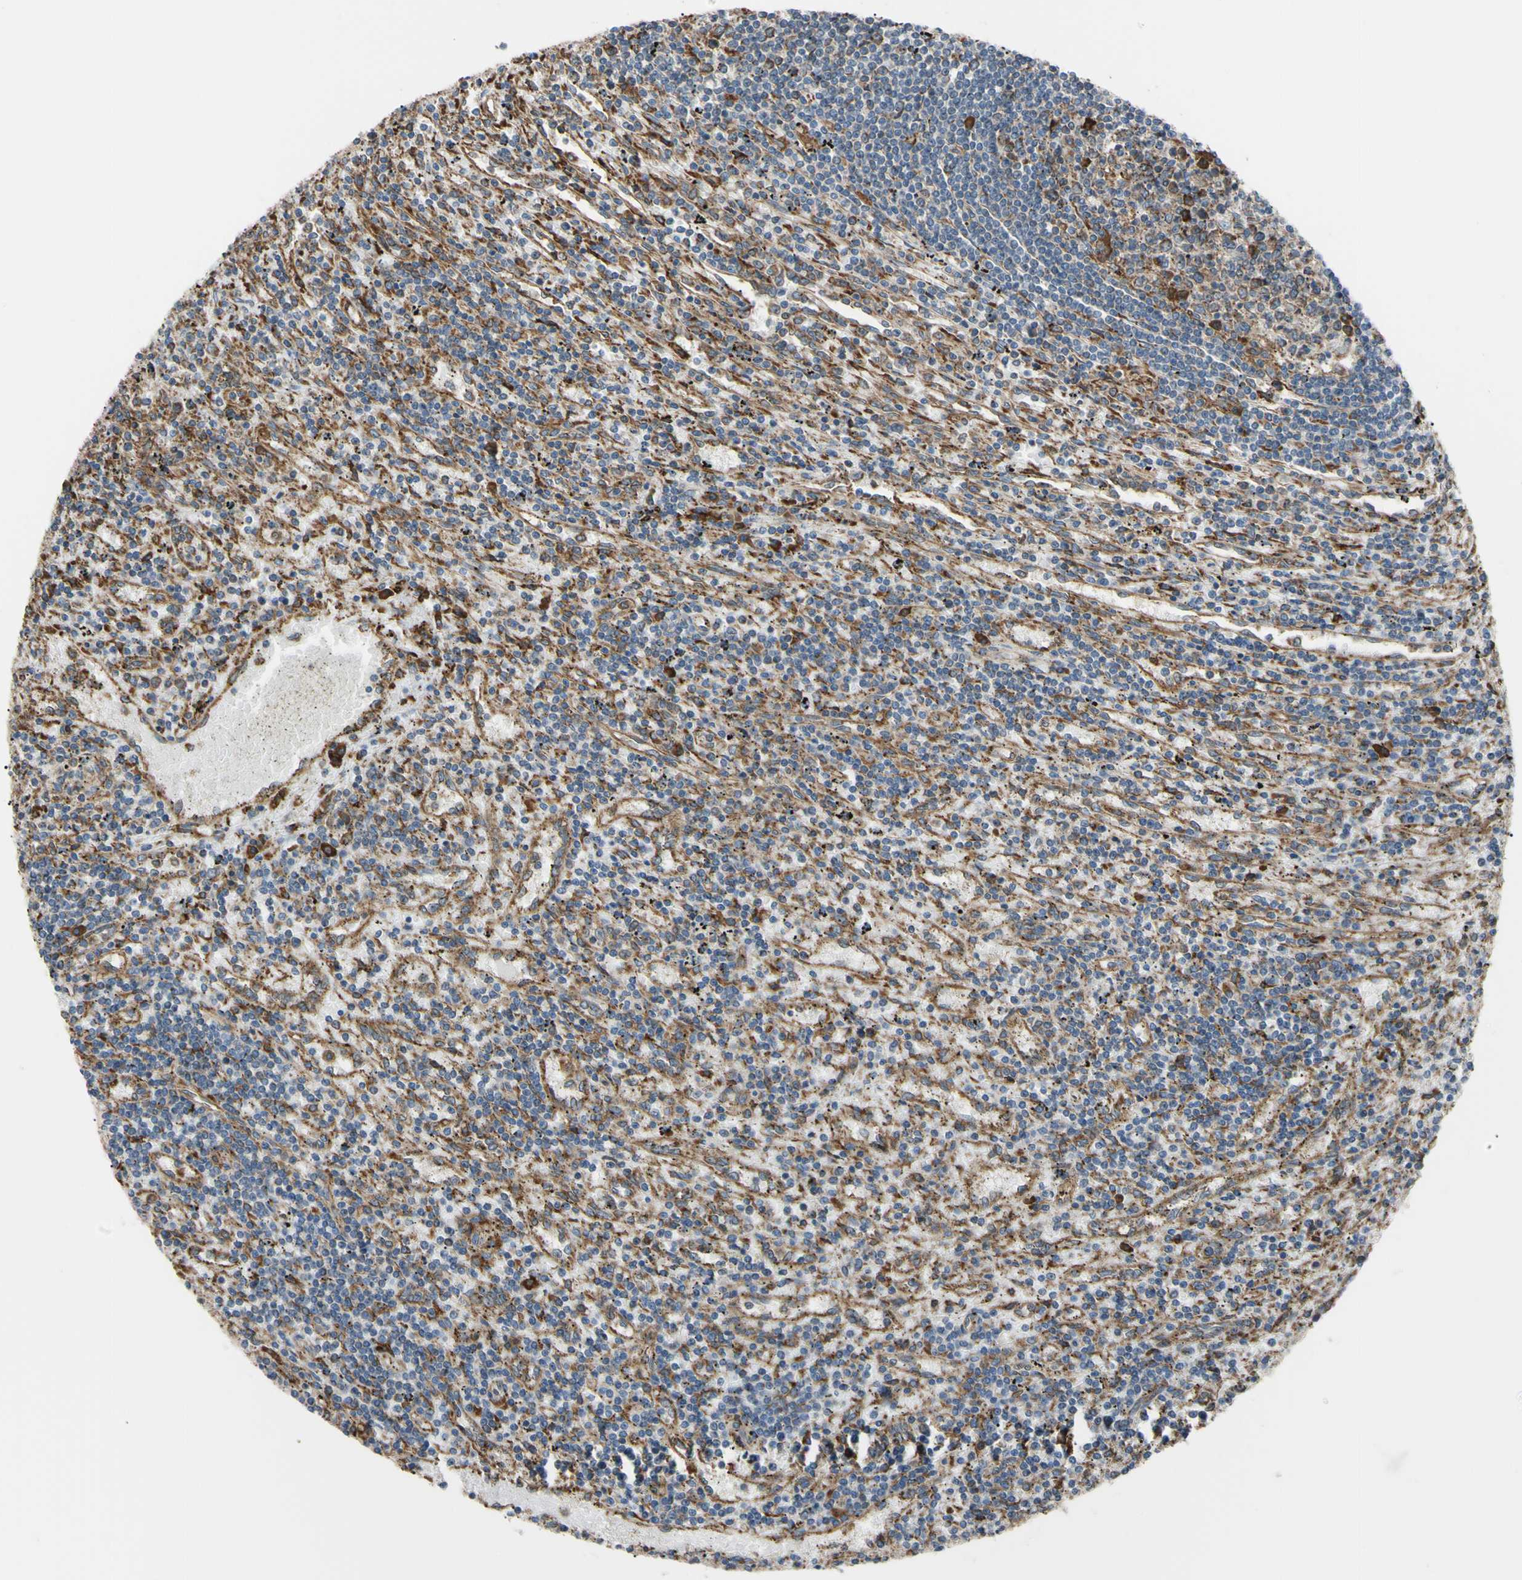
{"staining": {"intensity": "strong", "quantity": ">75%", "location": "cytoplasmic/membranous"}, "tissue": "lymphoma", "cell_type": "Tumor cells", "image_type": "cancer", "snomed": [{"axis": "morphology", "description": "Malignant lymphoma, non-Hodgkin's type, Low grade"}, {"axis": "topography", "description": "Spleen"}], "caption": "DAB immunohistochemical staining of human lymphoma reveals strong cytoplasmic/membranous protein staining in approximately >75% of tumor cells. (DAB (3,3'-diaminobenzidine) = brown stain, brightfield microscopy at high magnification).", "gene": "BMF", "patient": {"sex": "male", "age": 76}}